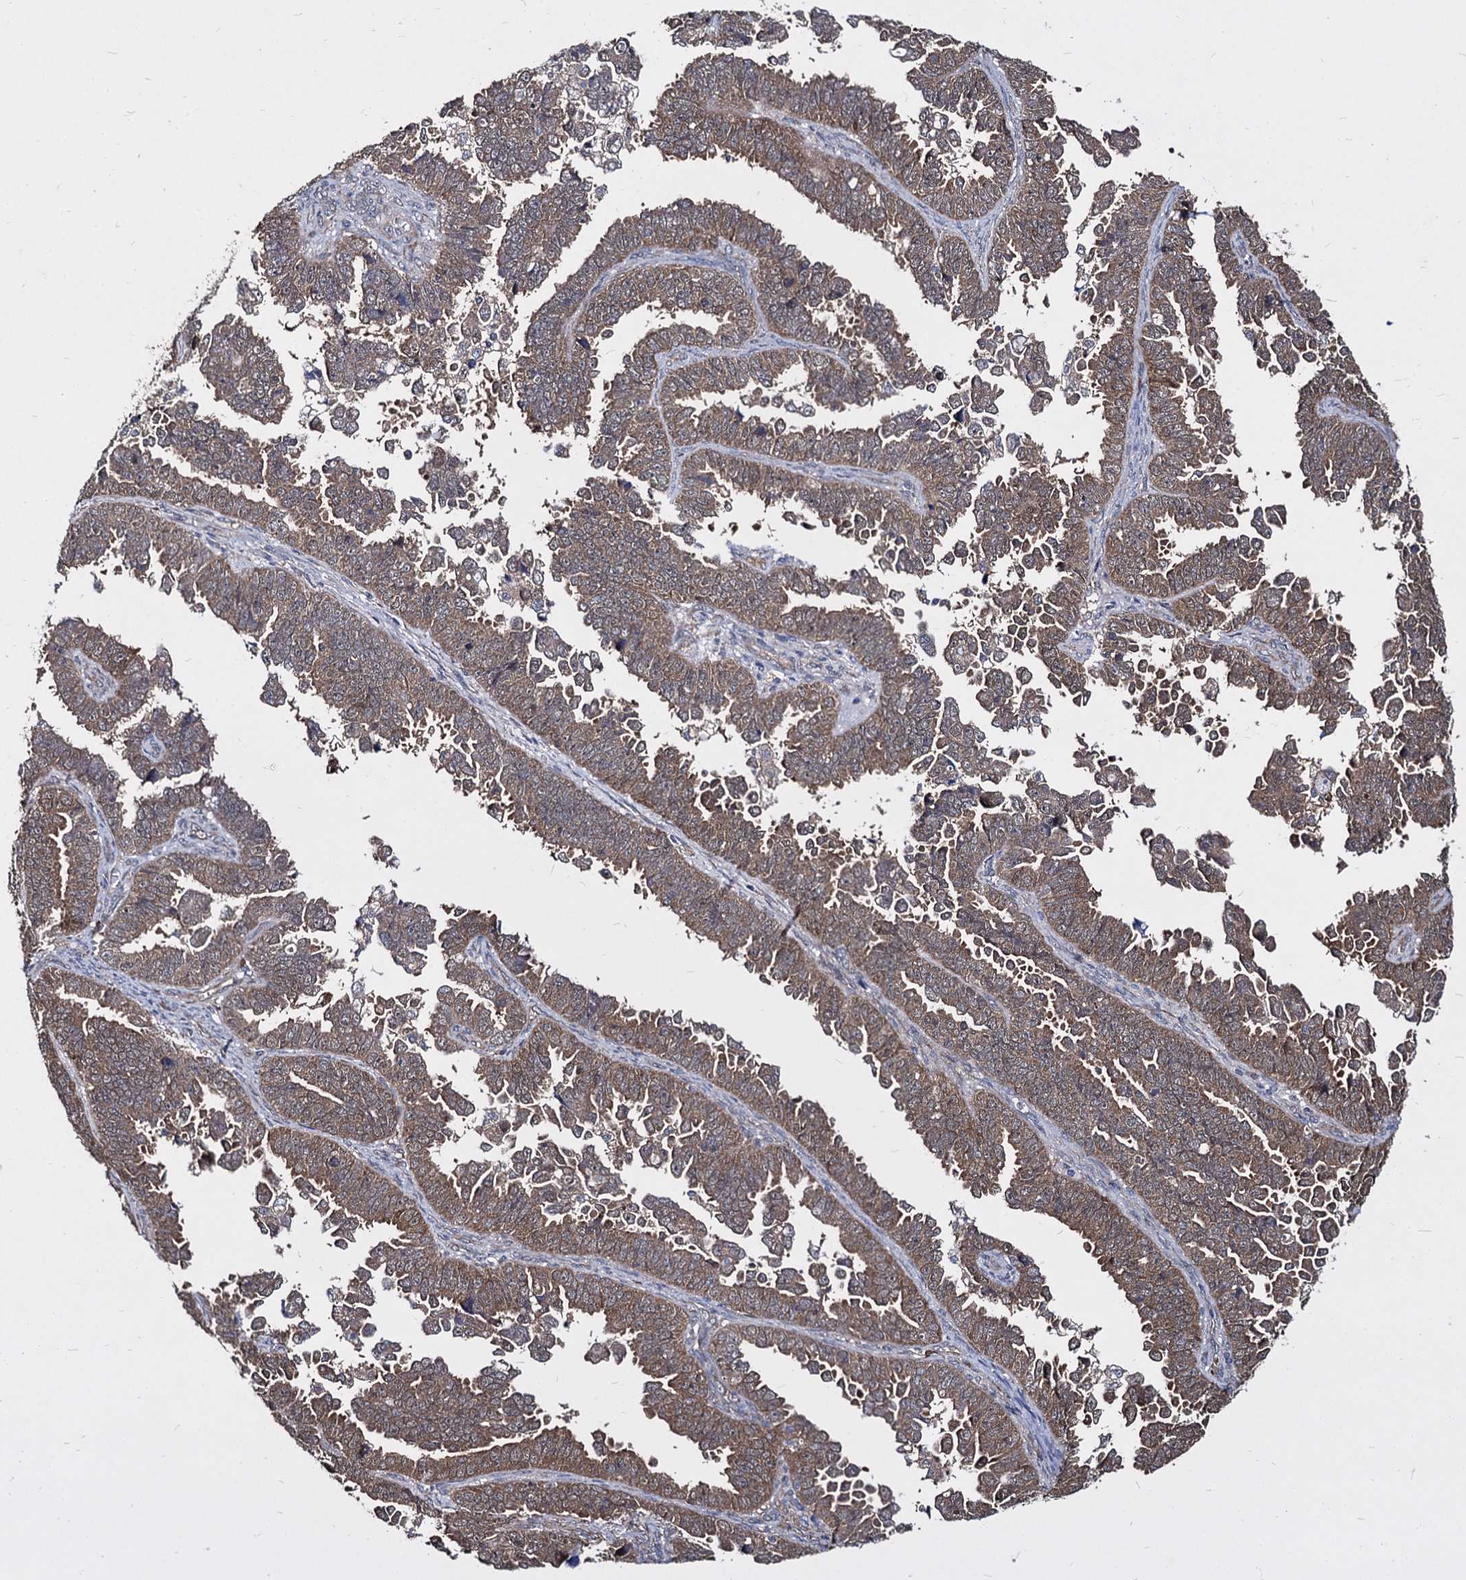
{"staining": {"intensity": "moderate", "quantity": ">75%", "location": "cytoplasmic/membranous"}, "tissue": "endometrial cancer", "cell_type": "Tumor cells", "image_type": "cancer", "snomed": [{"axis": "morphology", "description": "Adenocarcinoma, NOS"}, {"axis": "topography", "description": "Endometrium"}], "caption": "Moderate cytoplasmic/membranous positivity for a protein is appreciated in about >75% of tumor cells of endometrial cancer (adenocarcinoma) using immunohistochemistry.", "gene": "NME1", "patient": {"sex": "female", "age": 75}}